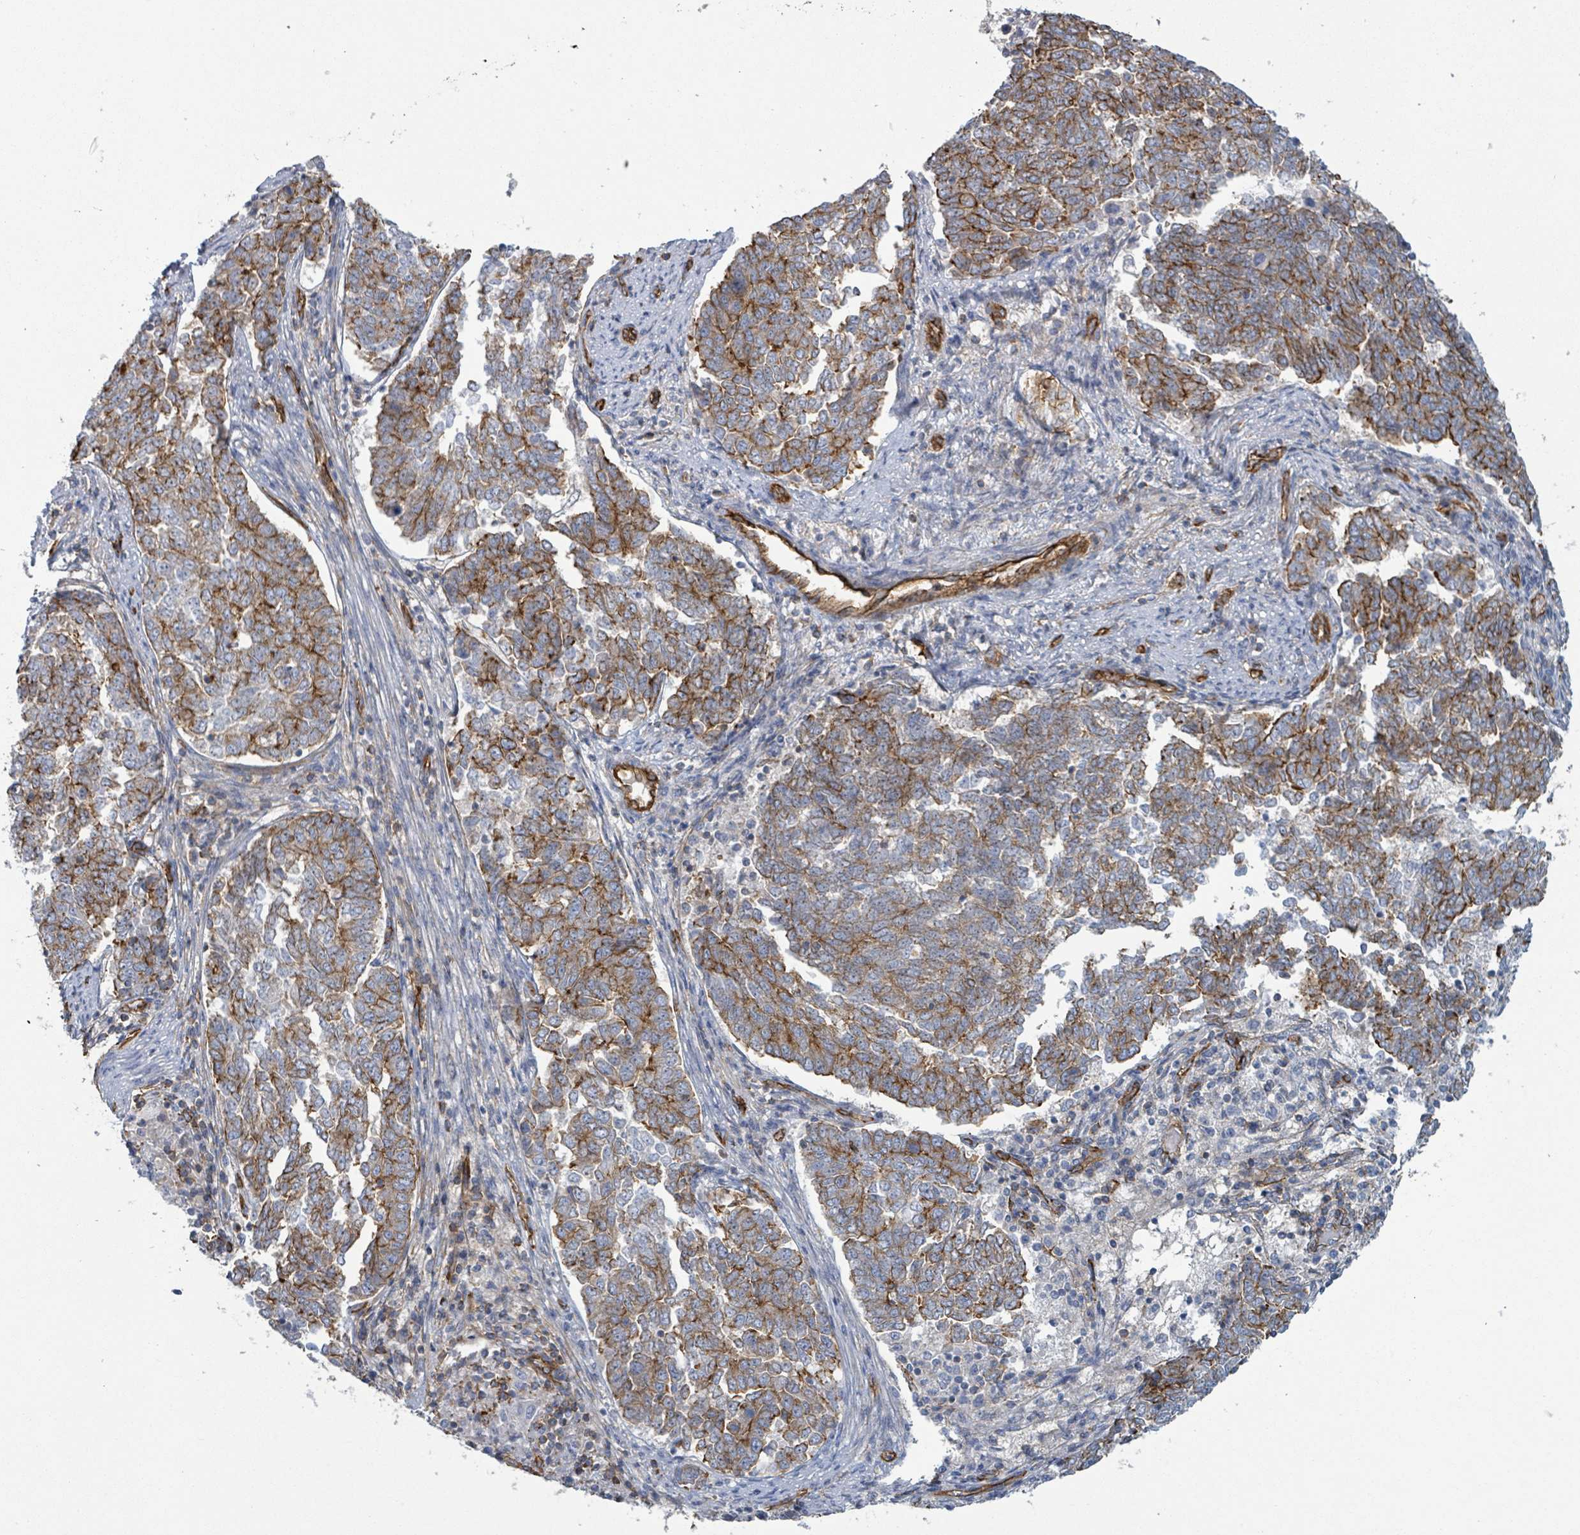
{"staining": {"intensity": "moderate", "quantity": "25%-75%", "location": "cytoplasmic/membranous"}, "tissue": "endometrial cancer", "cell_type": "Tumor cells", "image_type": "cancer", "snomed": [{"axis": "morphology", "description": "Adenocarcinoma, NOS"}, {"axis": "topography", "description": "Endometrium"}], "caption": "Immunohistochemical staining of endometrial adenocarcinoma displays medium levels of moderate cytoplasmic/membranous expression in about 25%-75% of tumor cells.", "gene": "LDOC1", "patient": {"sex": "female", "age": 80}}